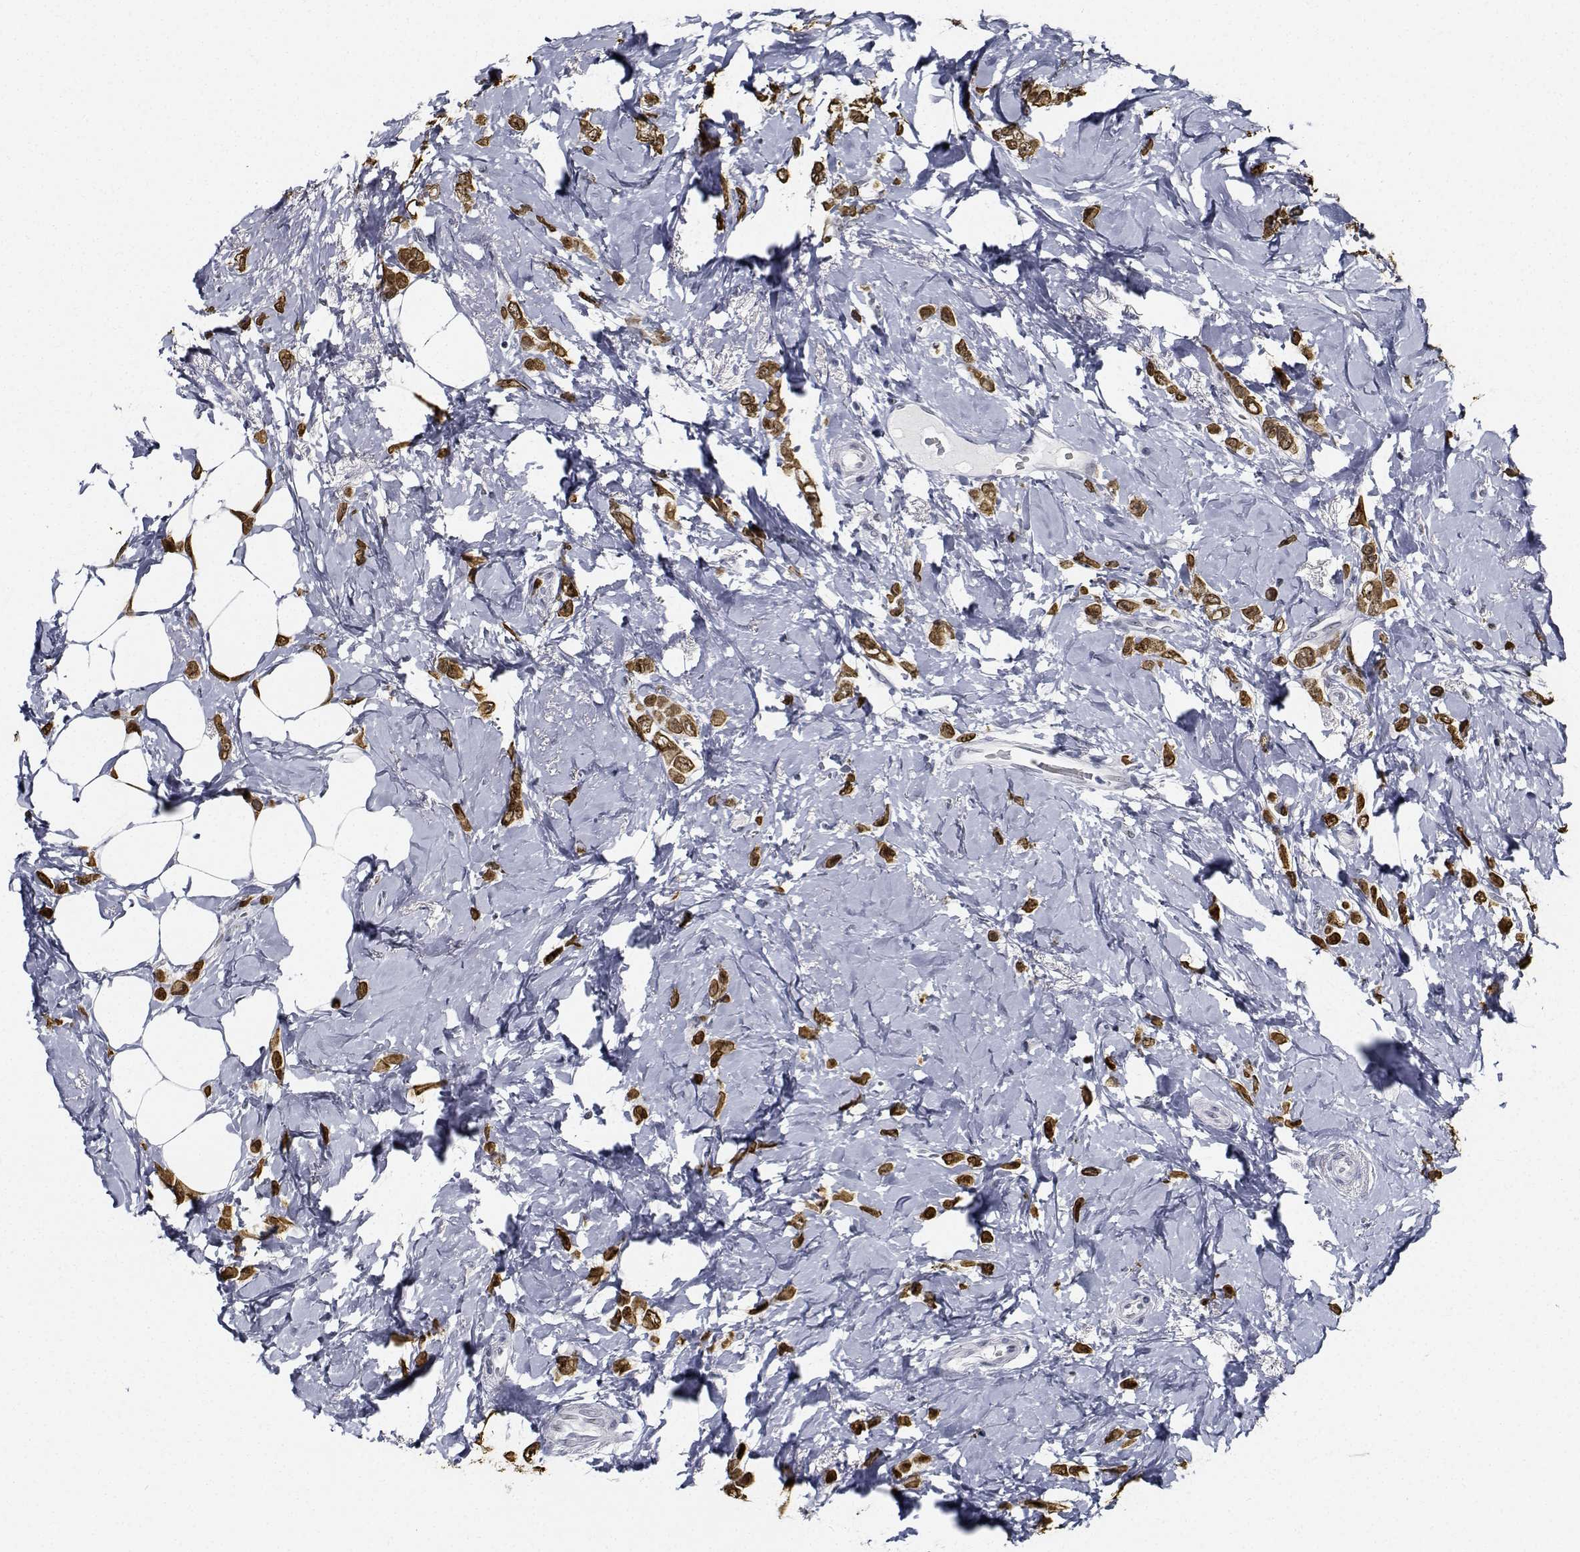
{"staining": {"intensity": "moderate", "quantity": ">75%", "location": "nuclear"}, "tissue": "breast cancer", "cell_type": "Tumor cells", "image_type": "cancer", "snomed": [{"axis": "morphology", "description": "Lobular carcinoma"}, {"axis": "topography", "description": "Breast"}], "caption": "Immunohistochemical staining of human breast lobular carcinoma demonstrates medium levels of moderate nuclear protein expression in about >75% of tumor cells.", "gene": "NVL", "patient": {"sex": "female", "age": 66}}